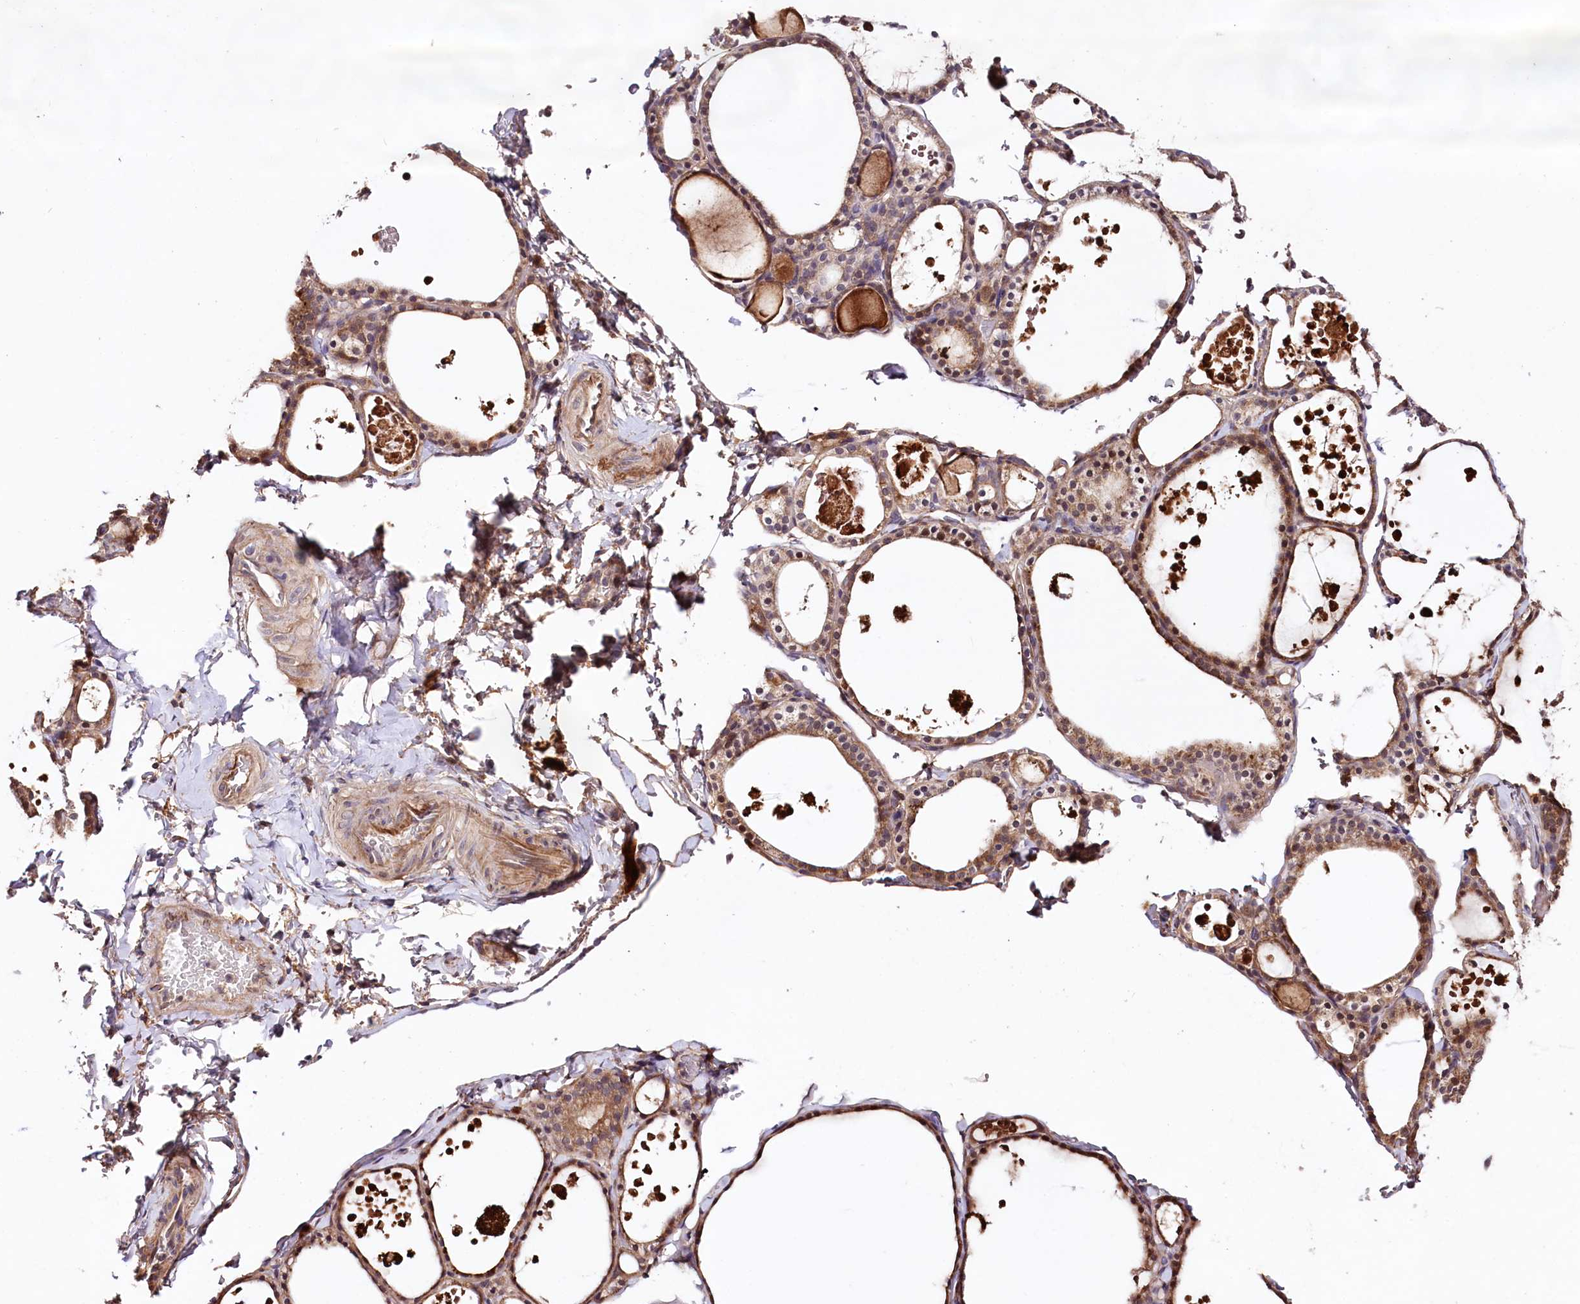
{"staining": {"intensity": "moderate", "quantity": ">75%", "location": "cytoplasmic/membranous"}, "tissue": "thyroid gland", "cell_type": "Glandular cells", "image_type": "normal", "snomed": [{"axis": "morphology", "description": "Normal tissue, NOS"}, {"axis": "topography", "description": "Thyroid gland"}], "caption": "Immunohistochemical staining of benign thyroid gland demonstrates moderate cytoplasmic/membranous protein expression in about >75% of glandular cells.", "gene": "TNPO3", "patient": {"sex": "male", "age": 56}}